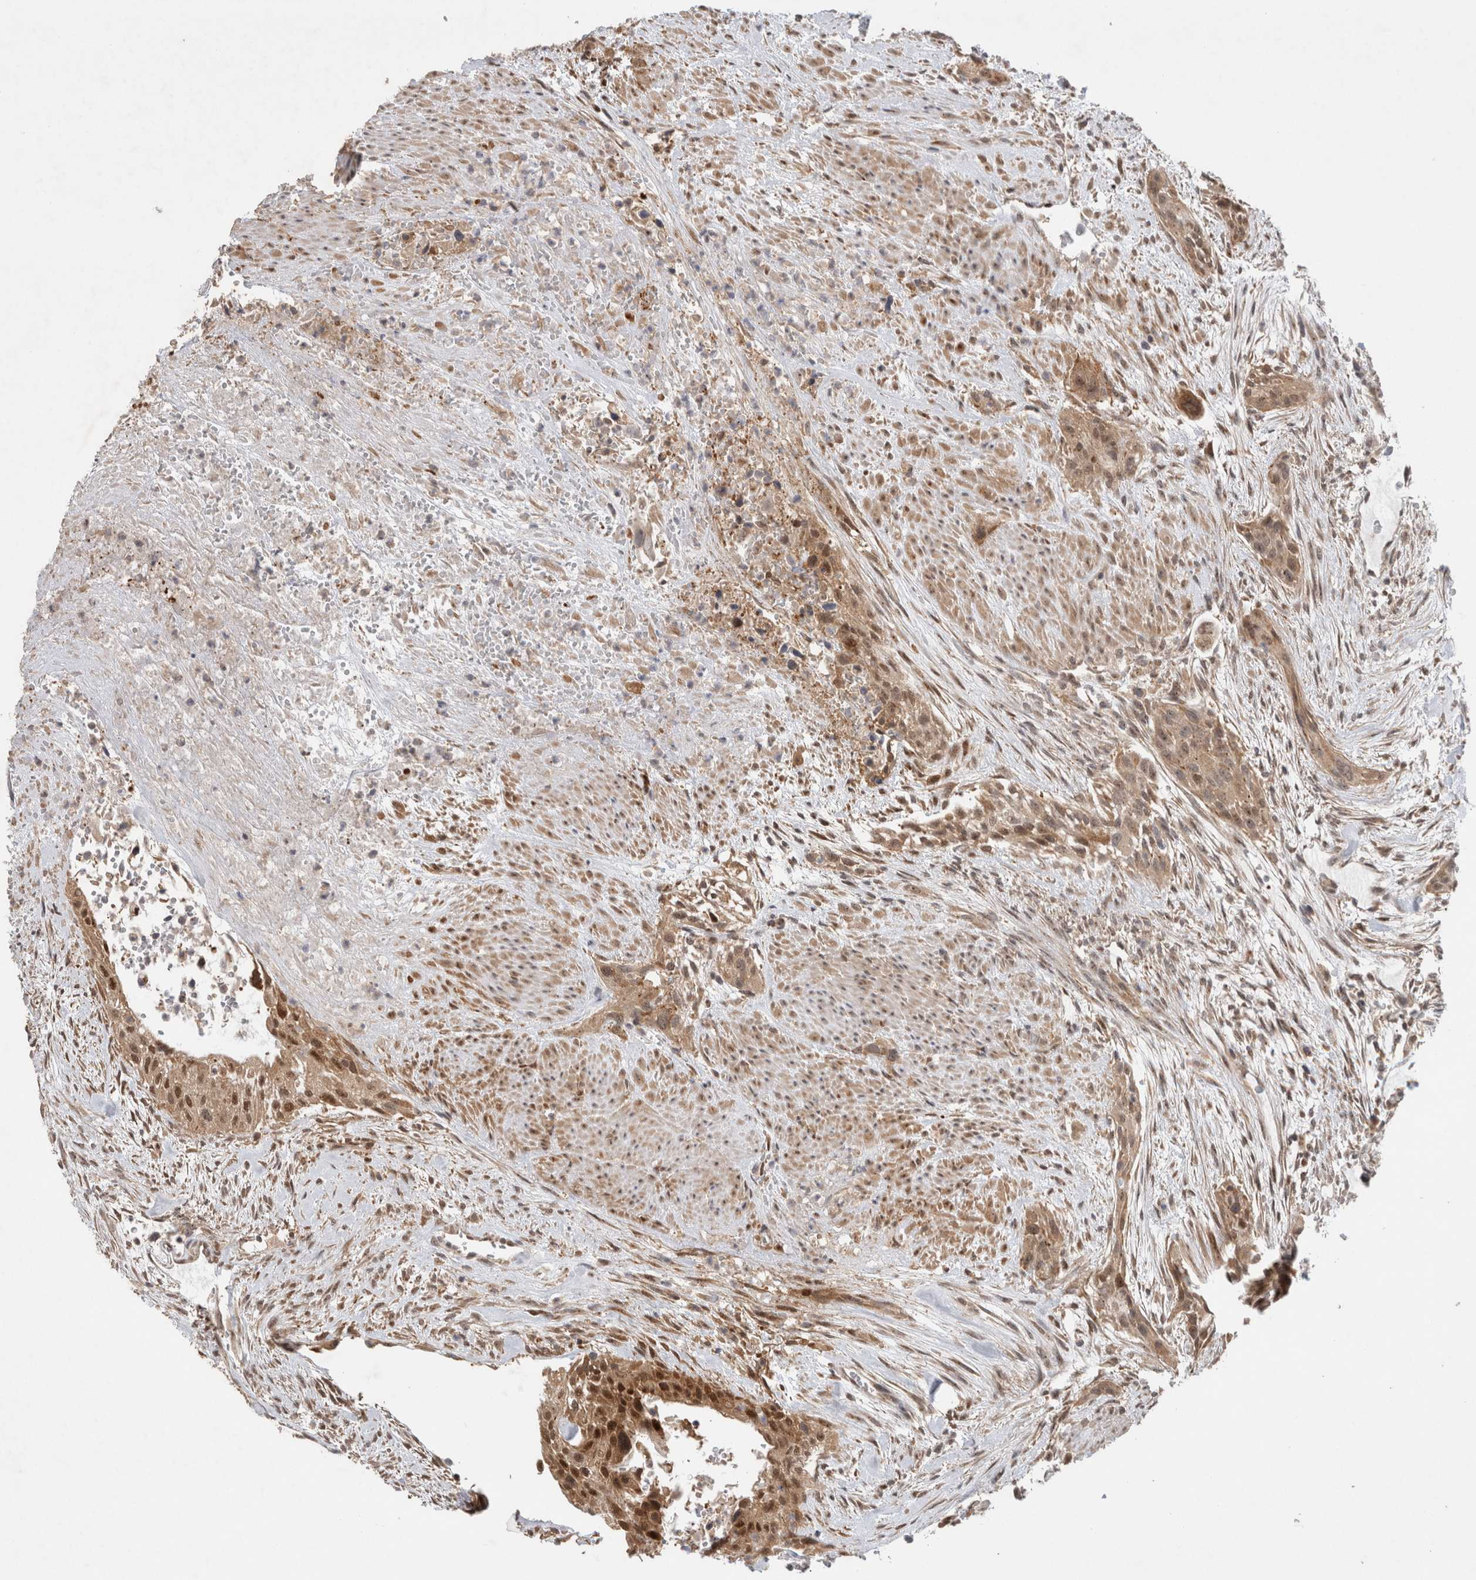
{"staining": {"intensity": "weak", "quantity": ">75%", "location": "cytoplasmic/membranous,nuclear"}, "tissue": "urothelial cancer", "cell_type": "Tumor cells", "image_type": "cancer", "snomed": [{"axis": "morphology", "description": "Urothelial carcinoma, High grade"}, {"axis": "topography", "description": "Urinary bladder"}], "caption": "High-power microscopy captured an immunohistochemistry histopathology image of urothelial carcinoma (high-grade), revealing weak cytoplasmic/membranous and nuclear positivity in approximately >75% of tumor cells.", "gene": "SLC29A1", "patient": {"sex": "male", "age": 35}}